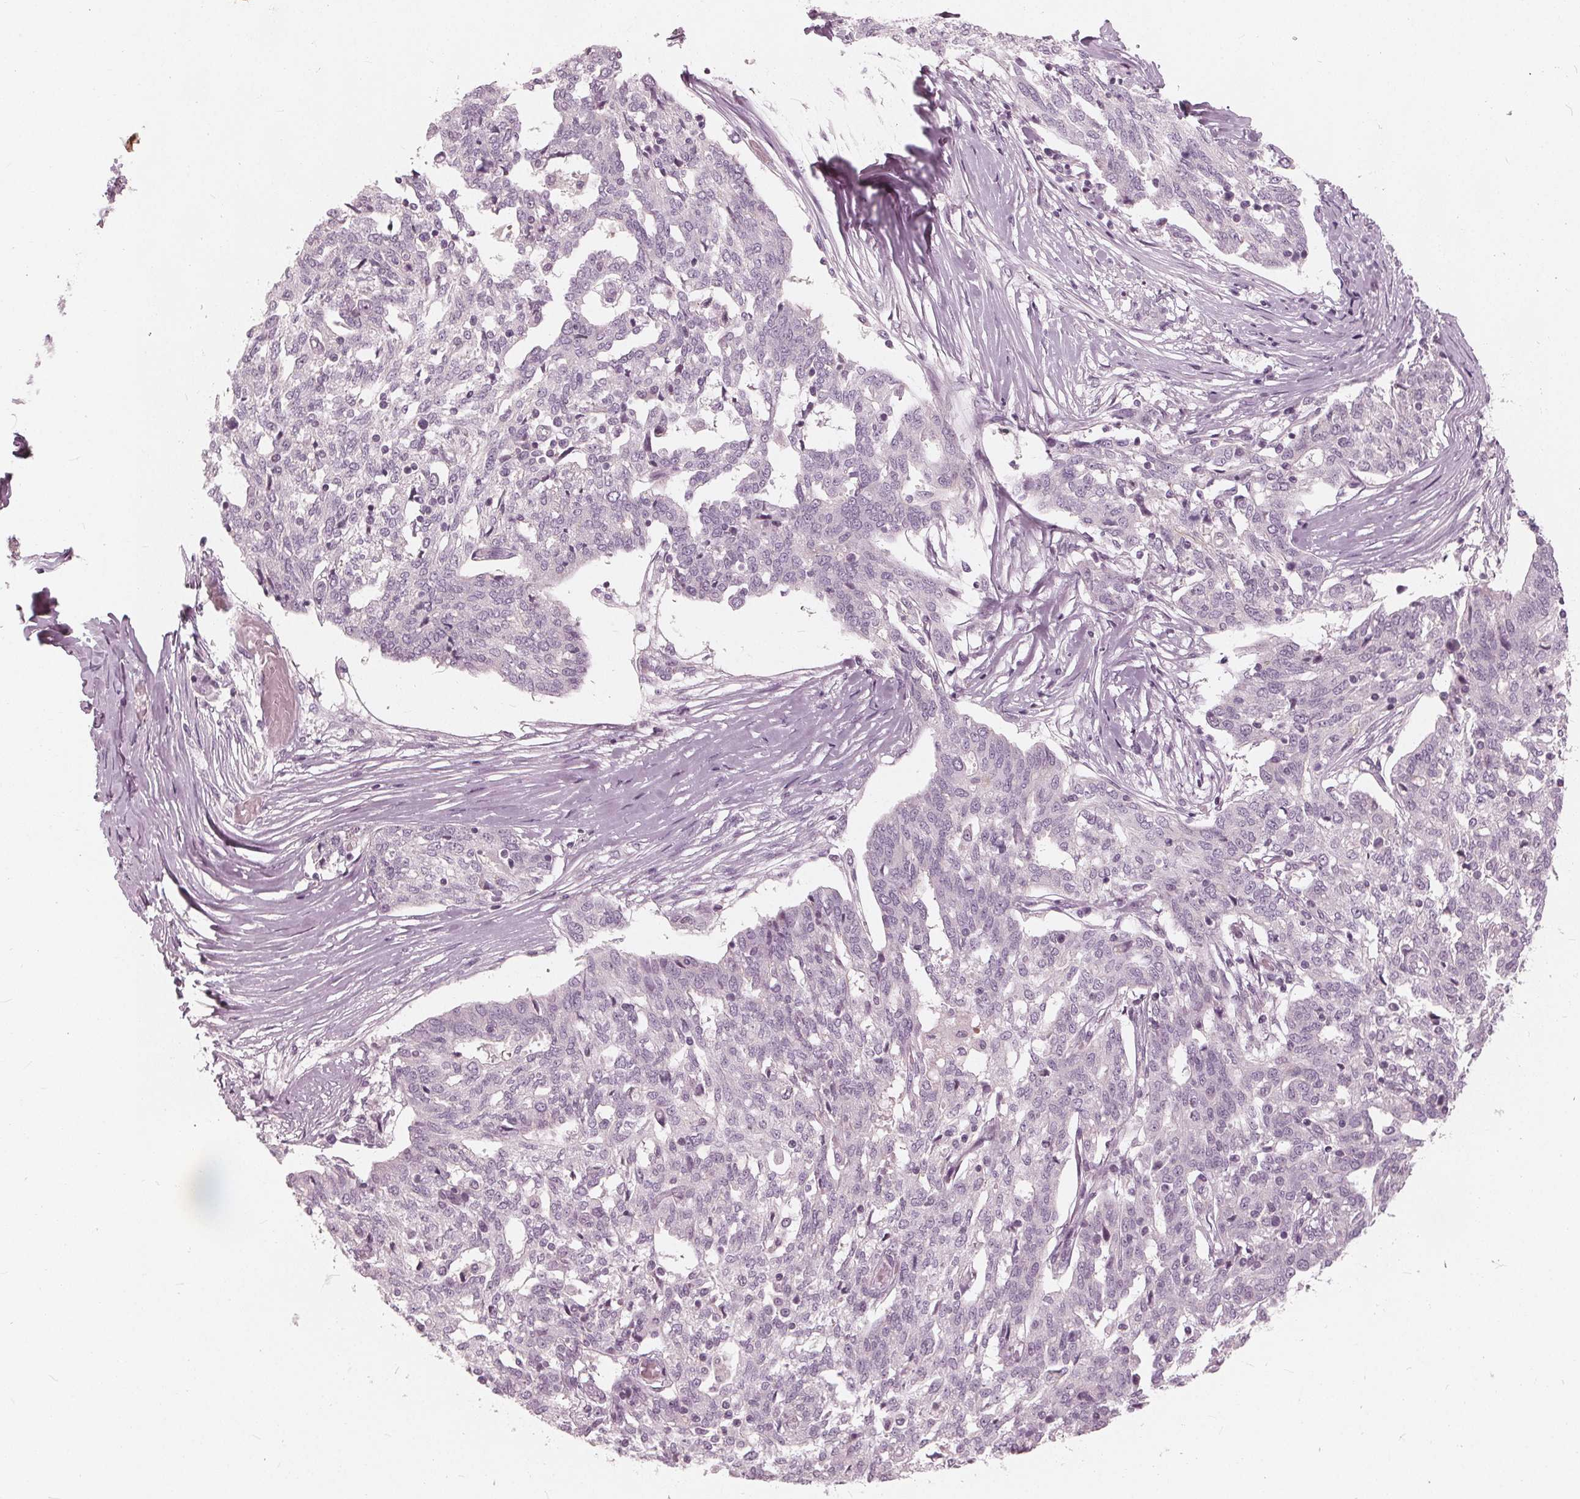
{"staining": {"intensity": "negative", "quantity": "none", "location": "none"}, "tissue": "ovarian cancer", "cell_type": "Tumor cells", "image_type": "cancer", "snomed": [{"axis": "morphology", "description": "Cystadenocarcinoma, serous, NOS"}, {"axis": "topography", "description": "Ovary"}], "caption": "Immunohistochemistry (IHC) of serous cystadenocarcinoma (ovarian) reveals no expression in tumor cells. (DAB (3,3'-diaminobenzidine) immunohistochemistry, high magnification).", "gene": "SAT2", "patient": {"sex": "female", "age": 67}}